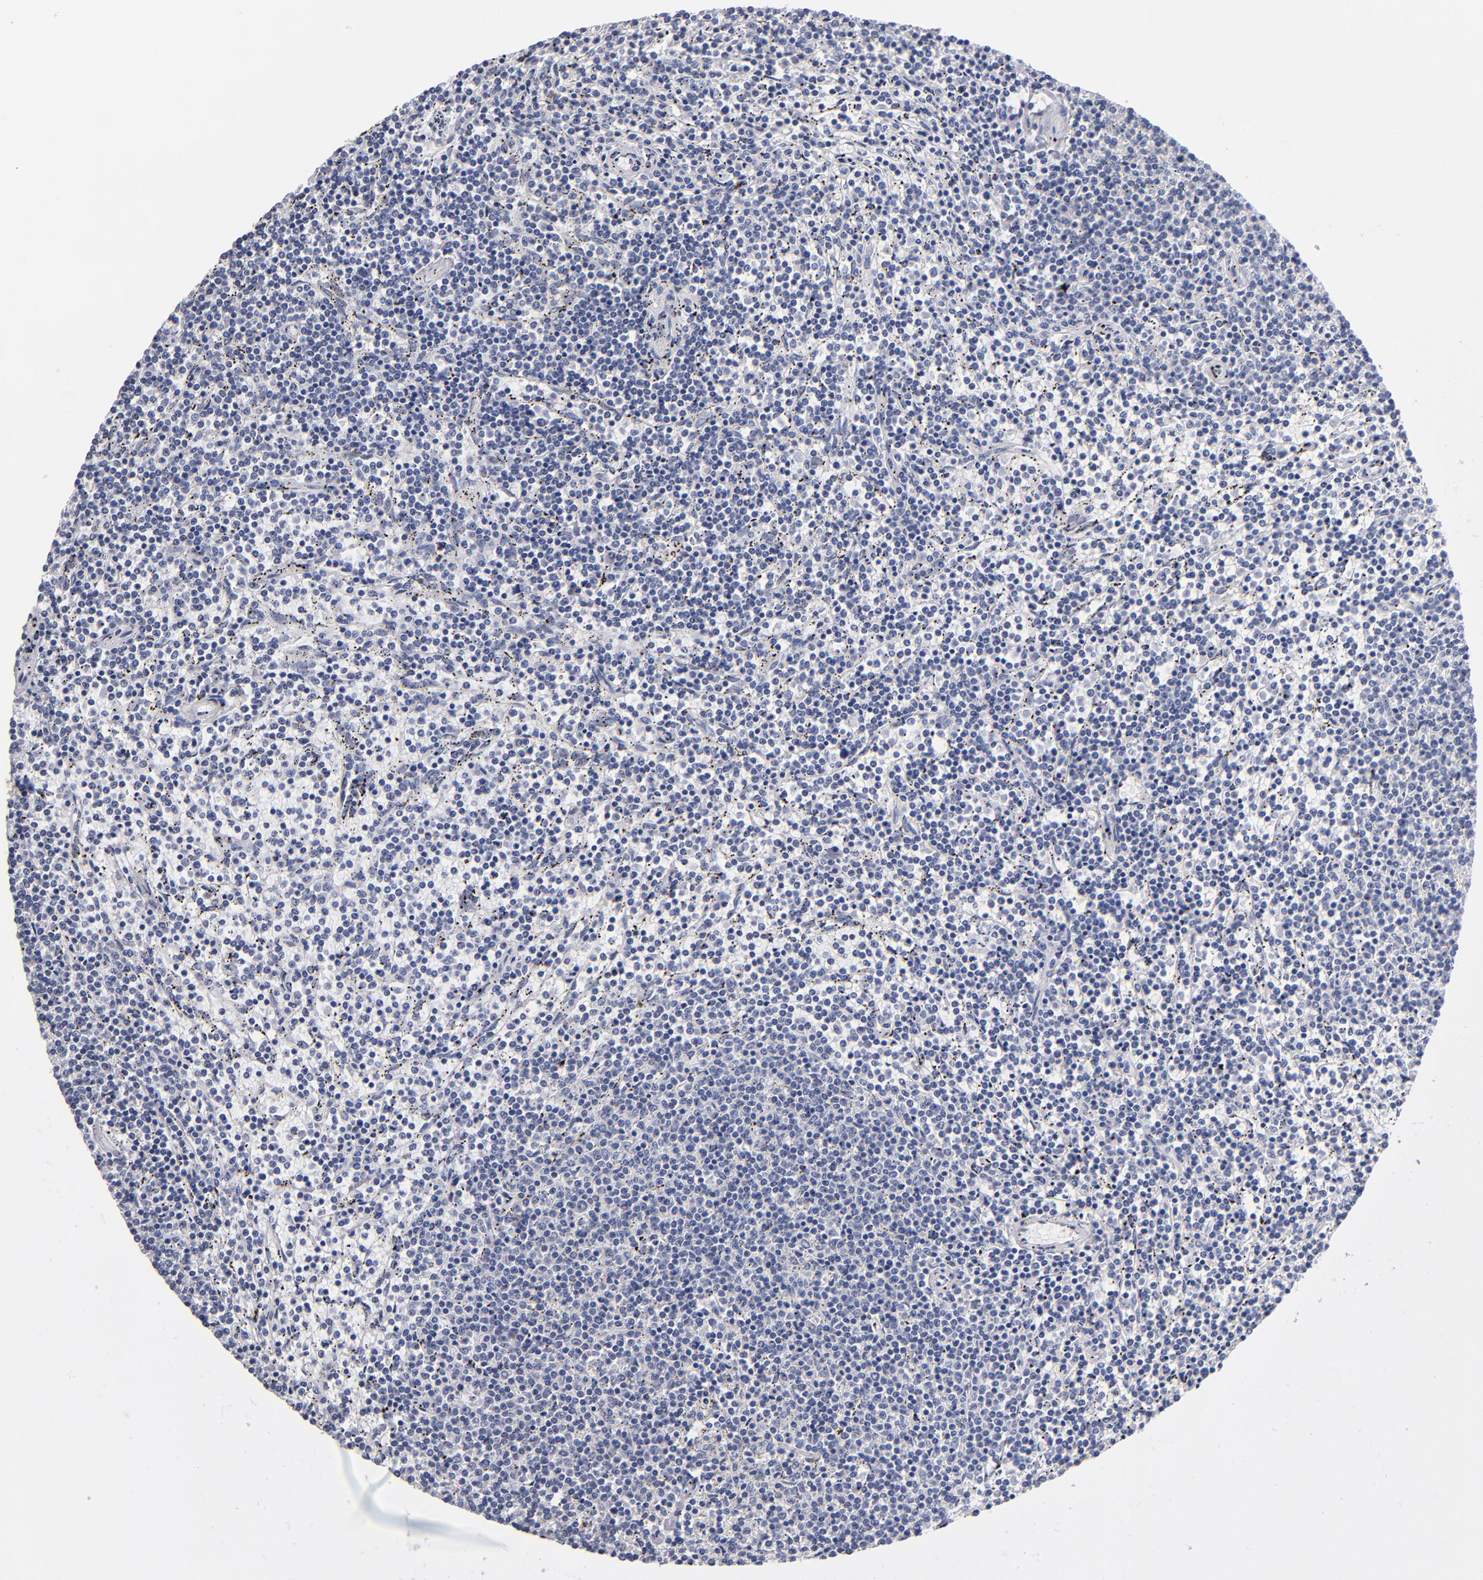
{"staining": {"intensity": "negative", "quantity": "none", "location": "none"}, "tissue": "lymphoma", "cell_type": "Tumor cells", "image_type": "cancer", "snomed": [{"axis": "morphology", "description": "Malignant lymphoma, non-Hodgkin's type, Low grade"}, {"axis": "topography", "description": "Spleen"}], "caption": "Protein analysis of lymphoma reveals no significant expression in tumor cells.", "gene": "MN1", "patient": {"sex": "female", "age": 50}}